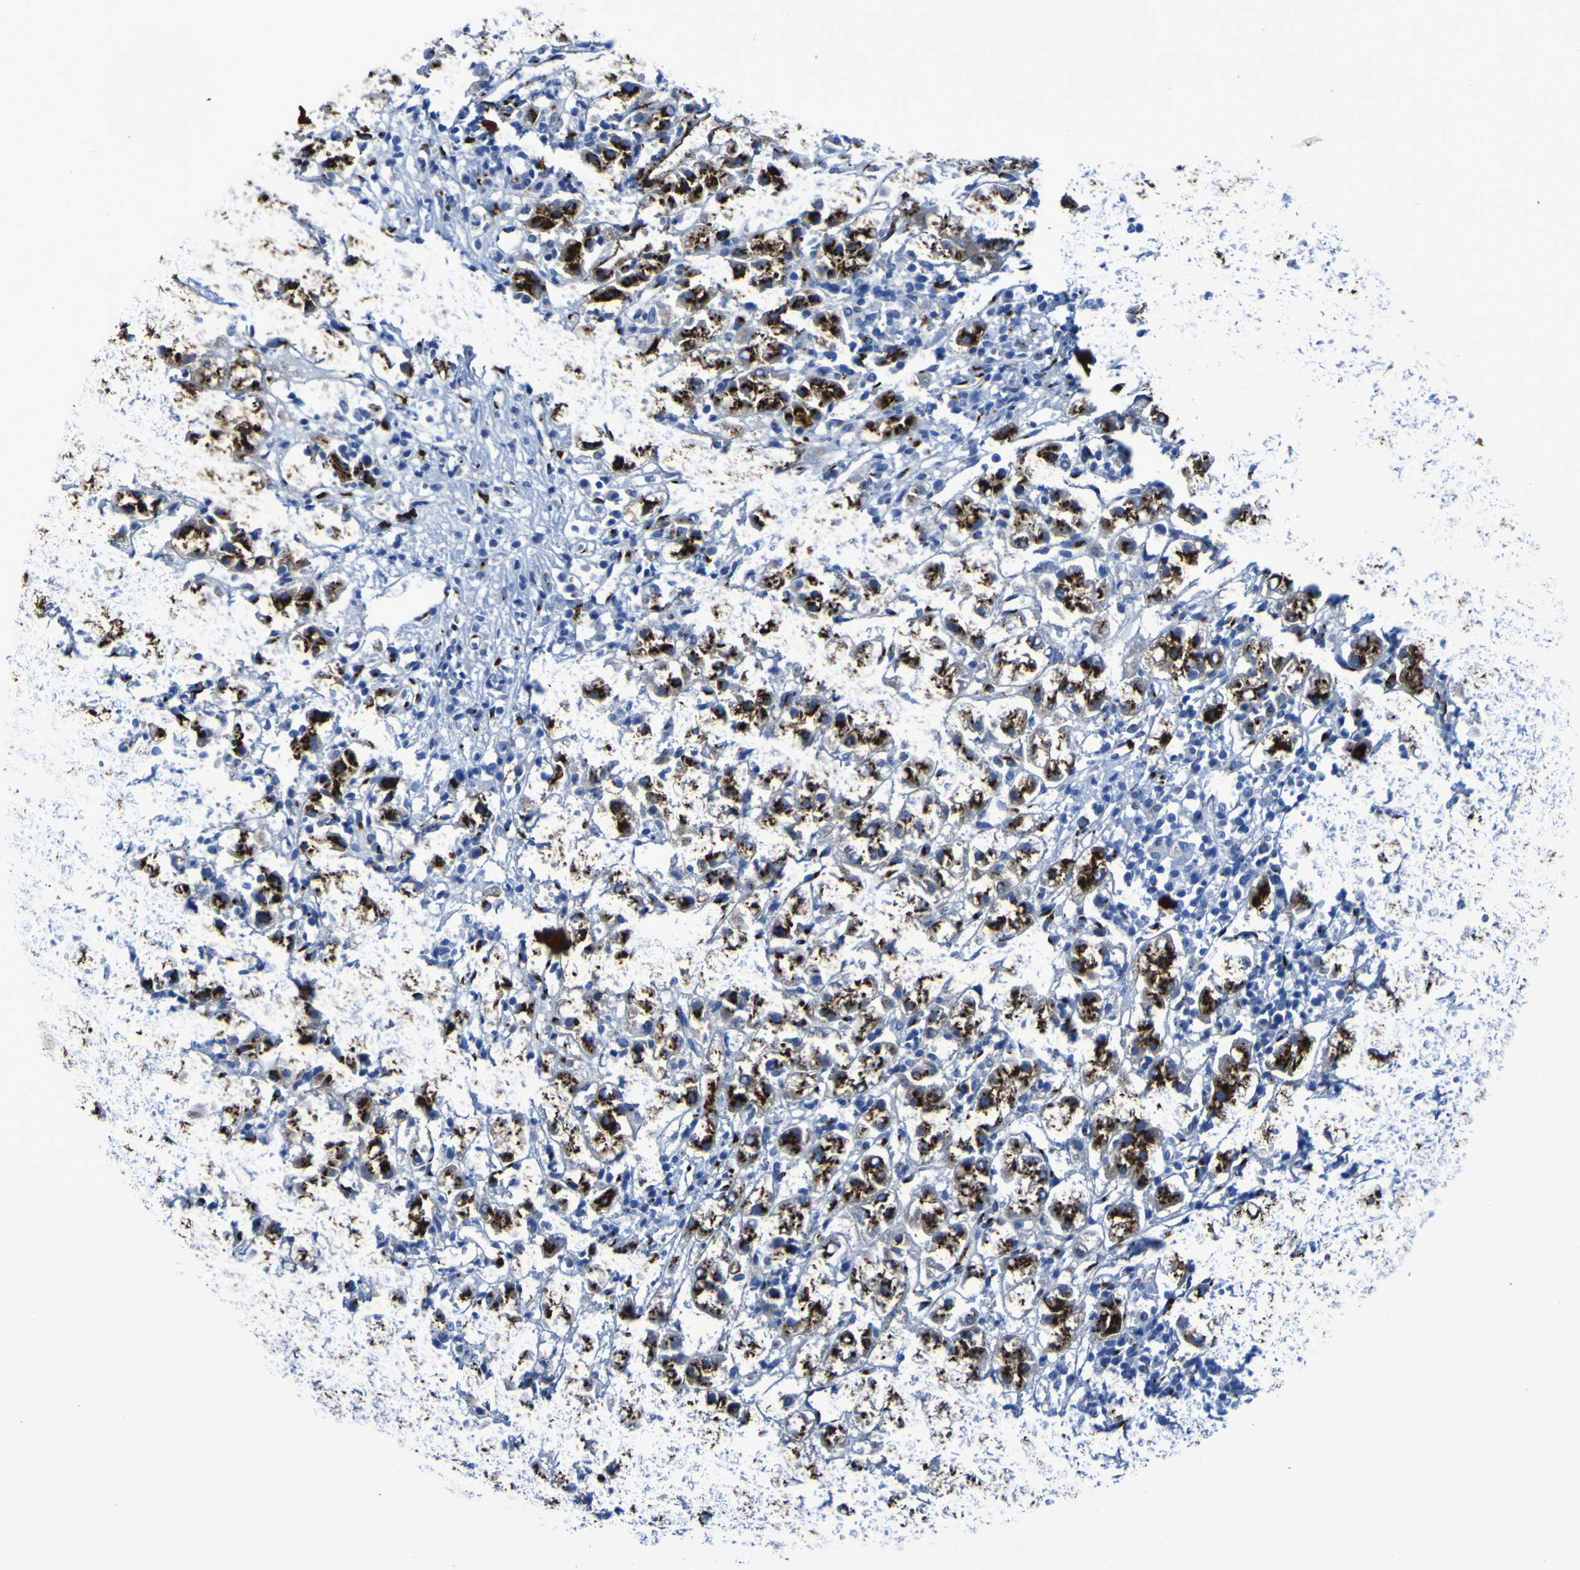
{"staining": {"intensity": "strong", "quantity": ">75%", "location": "cytoplasmic/membranous"}, "tissue": "liver cancer", "cell_type": "Tumor cells", "image_type": "cancer", "snomed": [{"axis": "morphology", "description": "Carcinoma, Hepatocellular, NOS"}, {"axis": "topography", "description": "Liver"}], "caption": "Tumor cells display high levels of strong cytoplasmic/membranous staining in approximately >75% of cells in human hepatocellular carcinoma (liver). Using DAB (3,3'-diaminobenzidine) (brown) and hematoxylin (blue) stains, captured at high magnification using brightfield microscopy.", "gene": "GOLM1", "patient": {"sex": "female", "age": 58}}